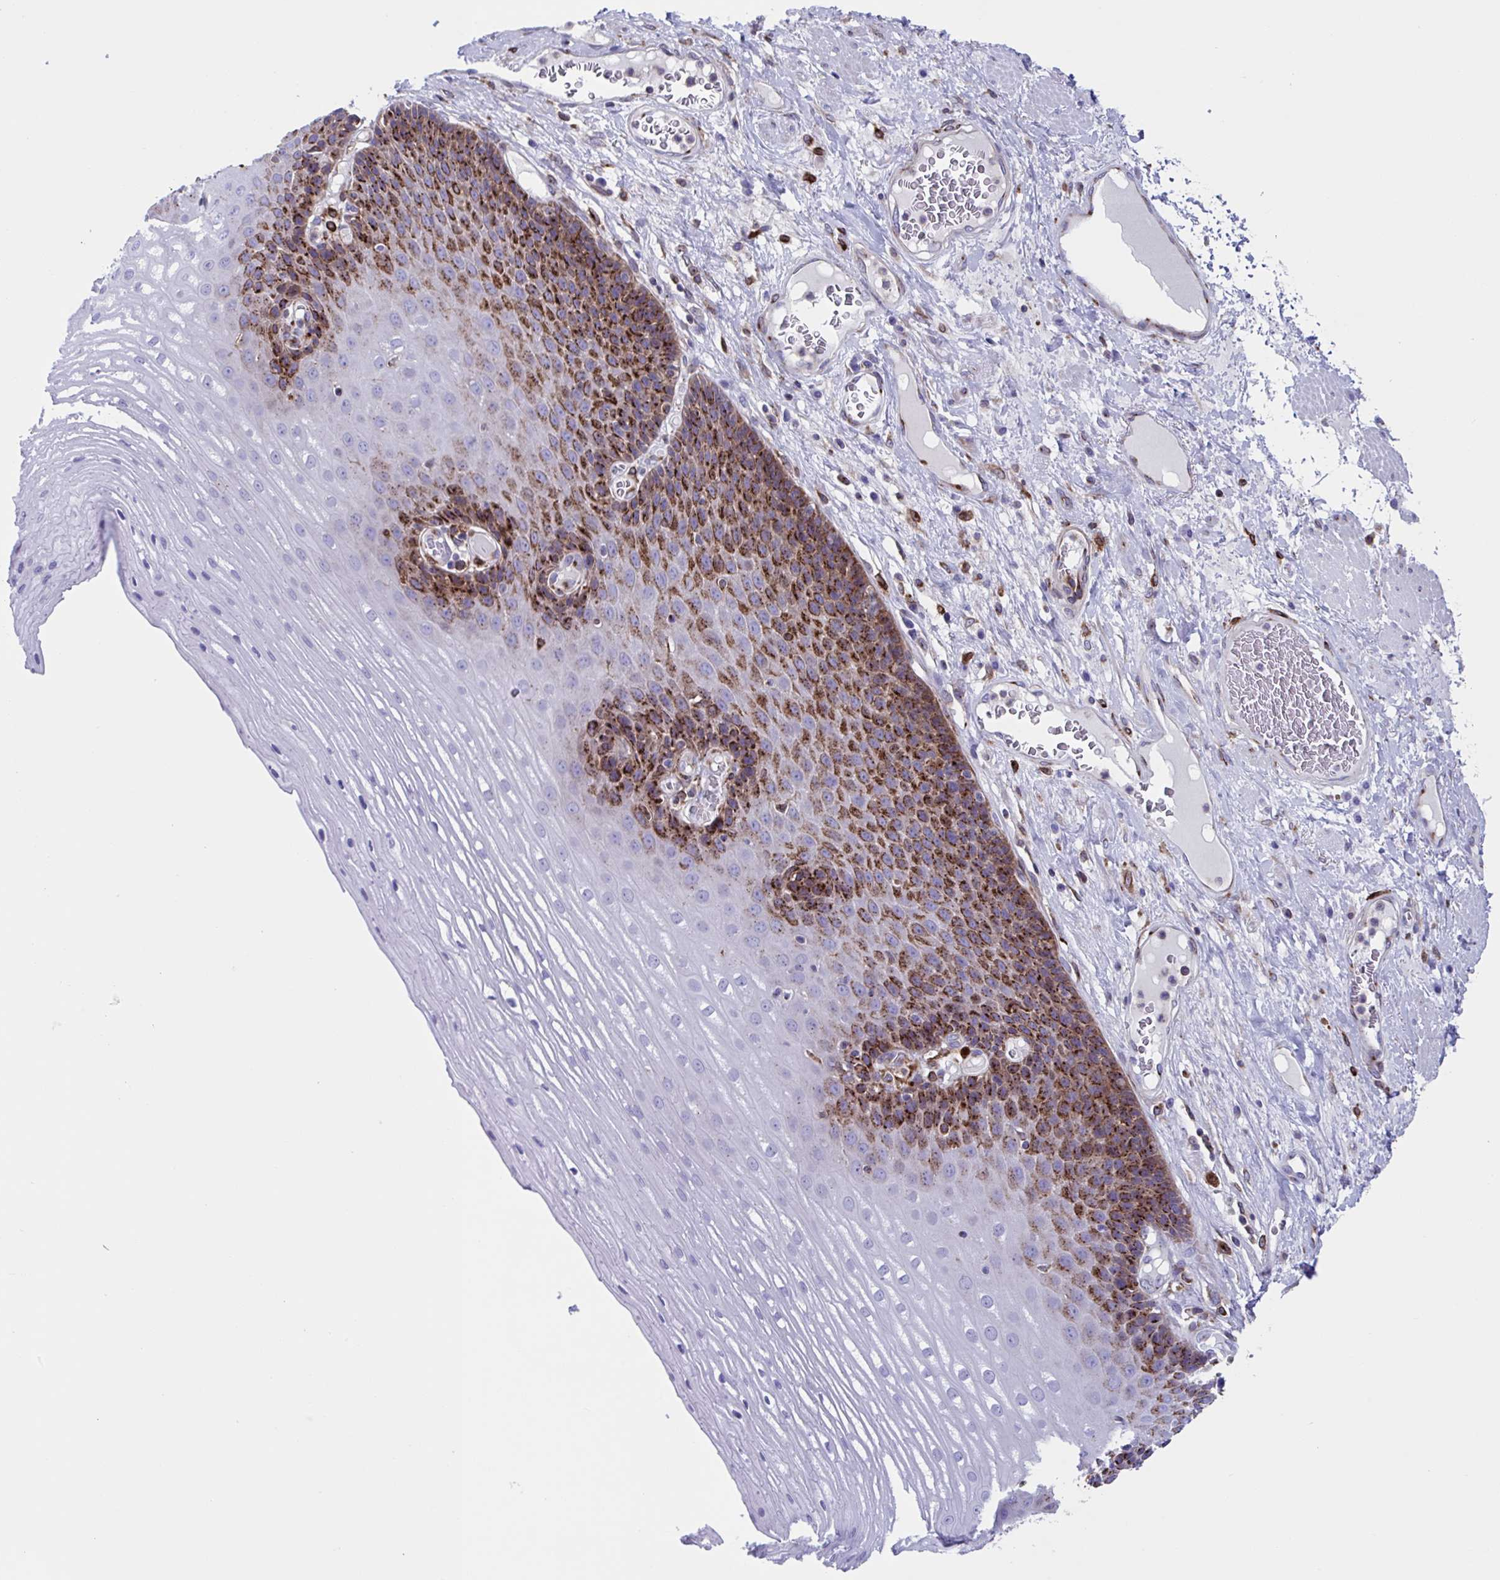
{"staining": {"intensity": "strong", "quantity": "25%-75%", "location": "cytoplasmic/membranous"}, "tissue": "esophagus", "cell_type": "Squamous epithelial cells", "image_type": "normal", "snomed": [{"axis": "morphology", "description": "Normal tissue, NOS"}, {"axis": "topography", "description": "Esophagus"}], "caption": "Strong cytoplasmic/membranous expression for a protein is present in about 25%-75% of squamous epithelial cells of unremarkable esophagus using immunohistochemistry (IHC).", "gene": "RFK", "patient": {"sex": "male", "age": 62}}